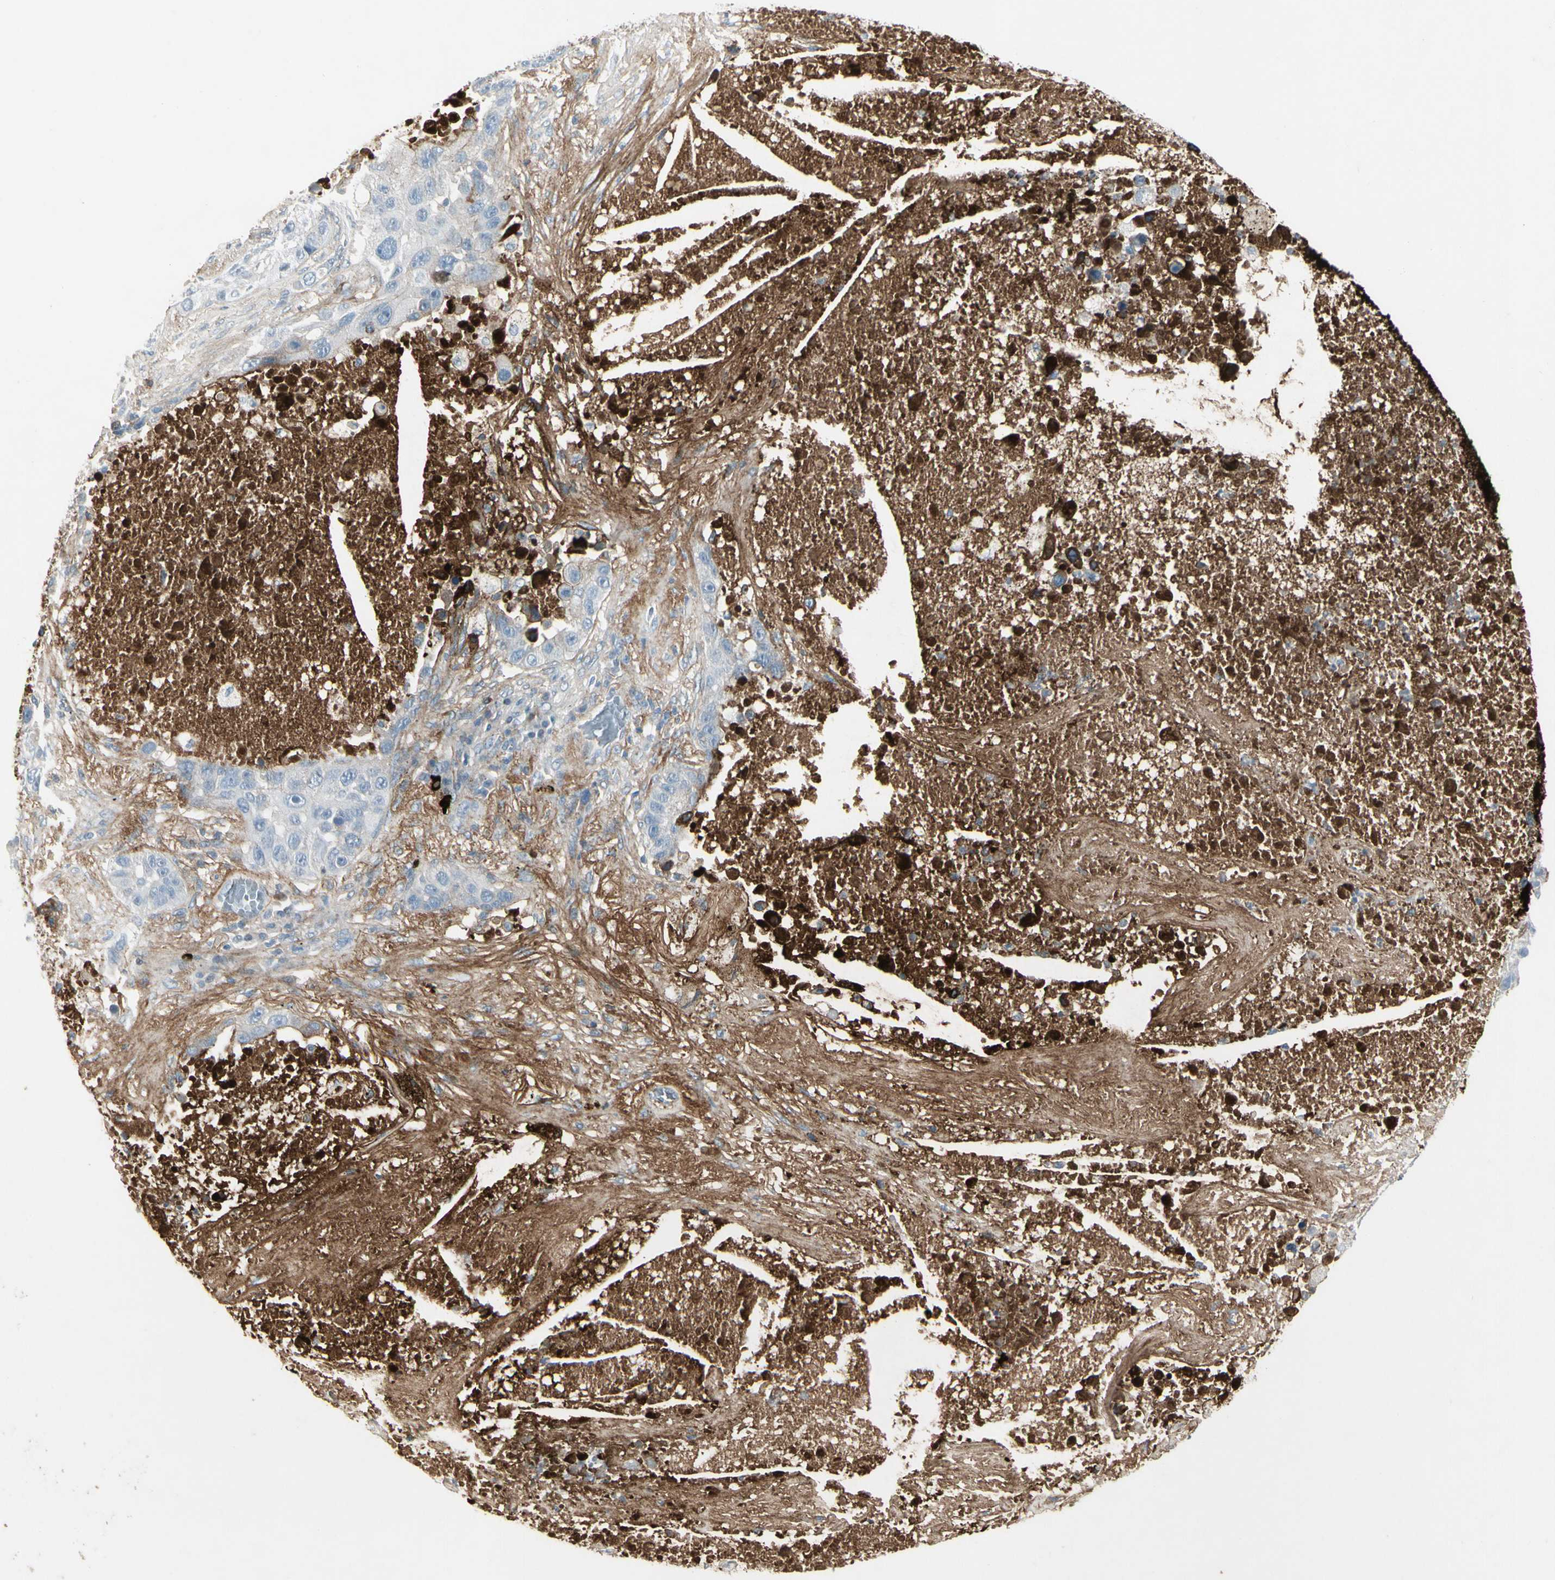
{"staining": {"intensity": "negative", "quantity": "none", "location": "none"}, "tissue": "lung cancer", "cell_type": "Tumor cells", "image_type": "cancer", "snomed": [{"axis": "morphology", "description": "Squamous cell carcinoma, NOS"}, {"axis": "topography", "description": "Lung"}], "caption": "Micrograph shows no significant protein positivity in tumor cells of lung cancer (squamous cell carcinoma). (Stains: DAB IHC with hematoxylin counter stain, Microscopy: brightfield microscopy at high magnification).", "gene": "IGHM", "patient": {"sex": "male", "age": 57}}